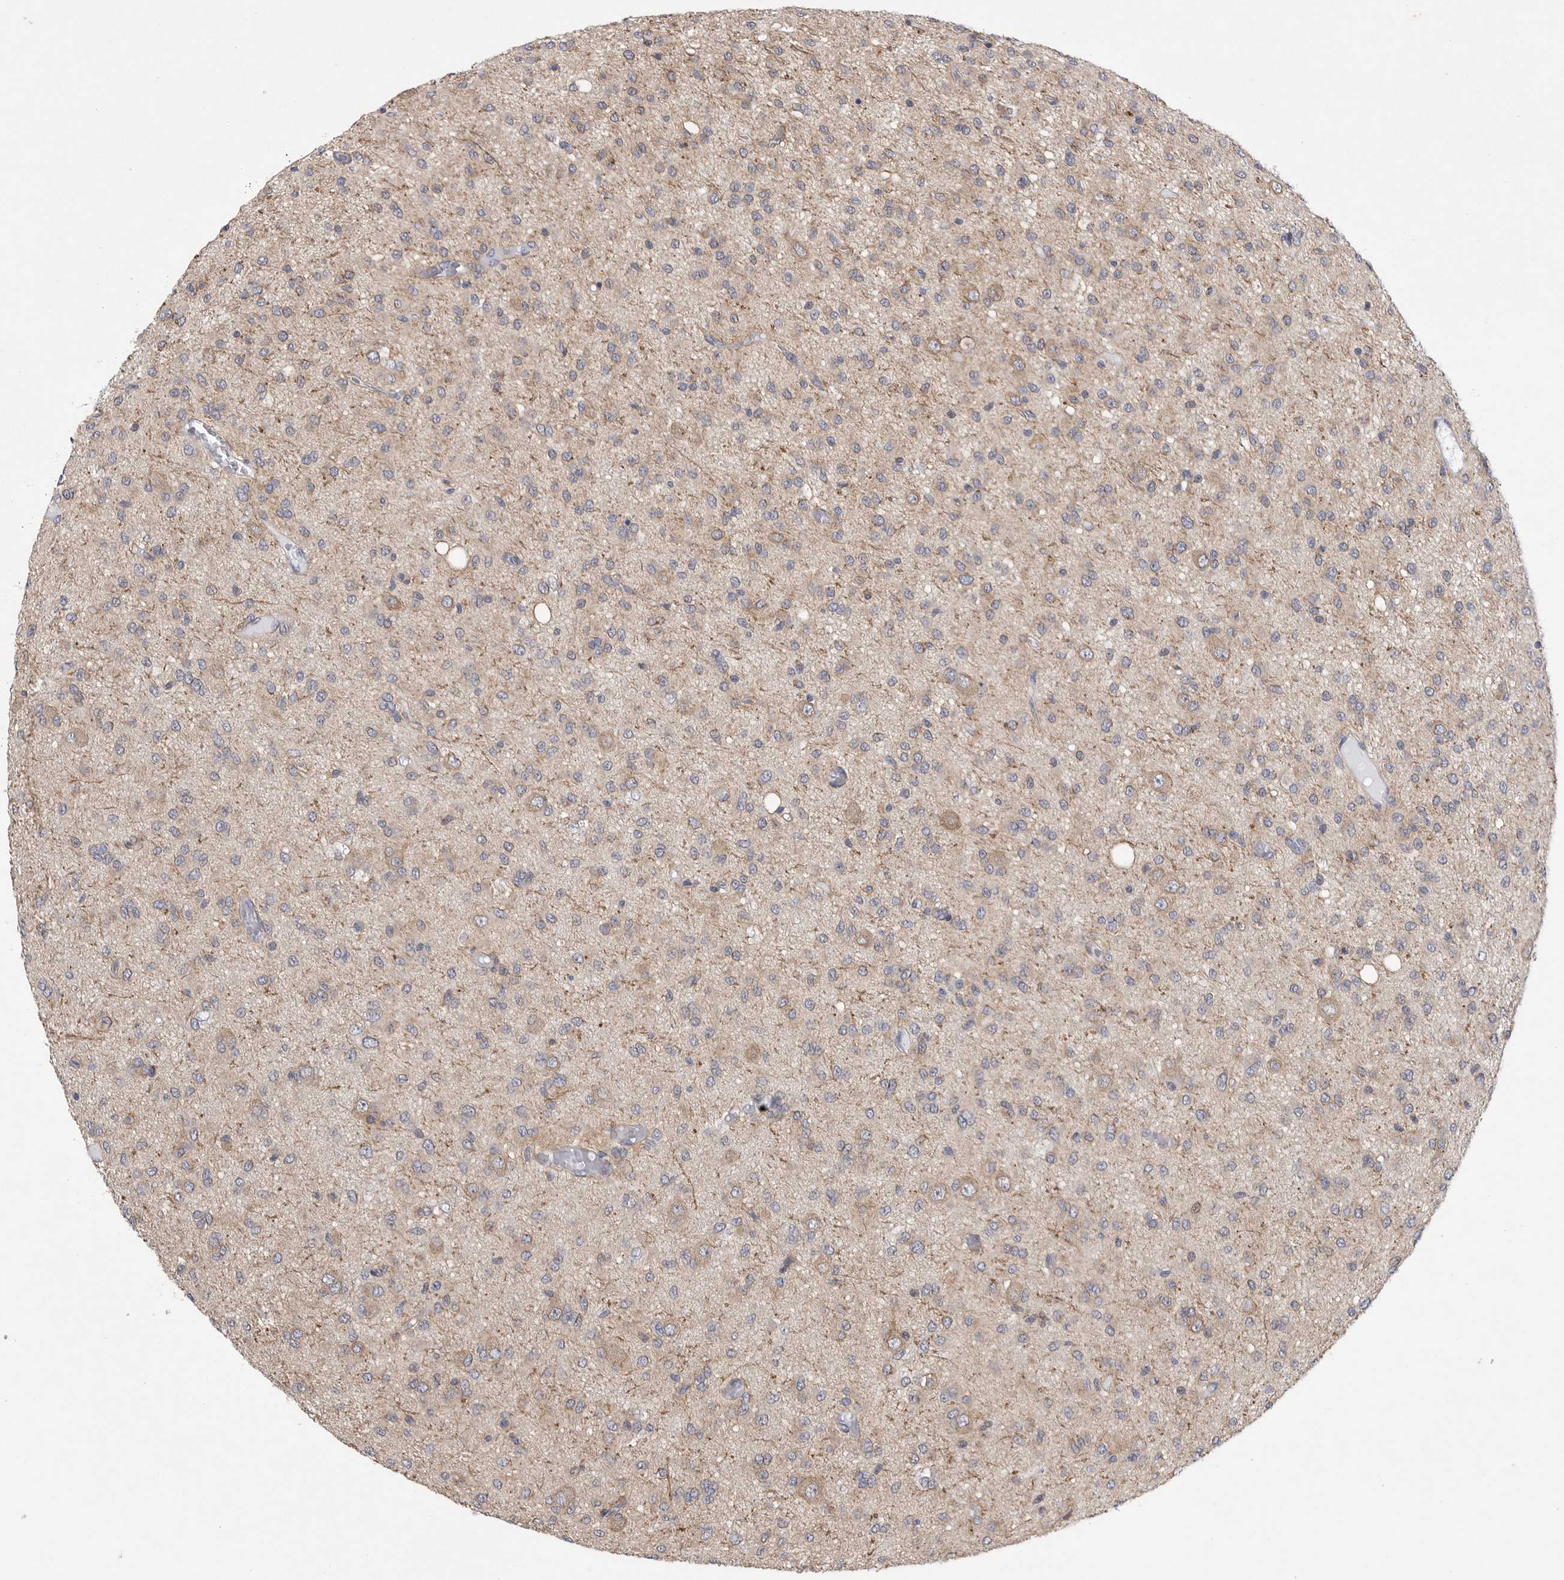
{"staining": {"intensity": "negative", "quantity": "none", "location": "none"}, "tissue": "glioma", "cell_type": "Tumor cells", "image_type": "cancer", "snomed": [{"axis": "morphology", "description": "Glioma, malignant, High grade"}, {"axis": "topography", "description": "Brain"}], "caption": "Human malignant high-grade glioma stained for a protein using IHC shows no expression in tumor cells.", "gene": "FBXO43", "patient": {"sex": "female", "age": 59}}